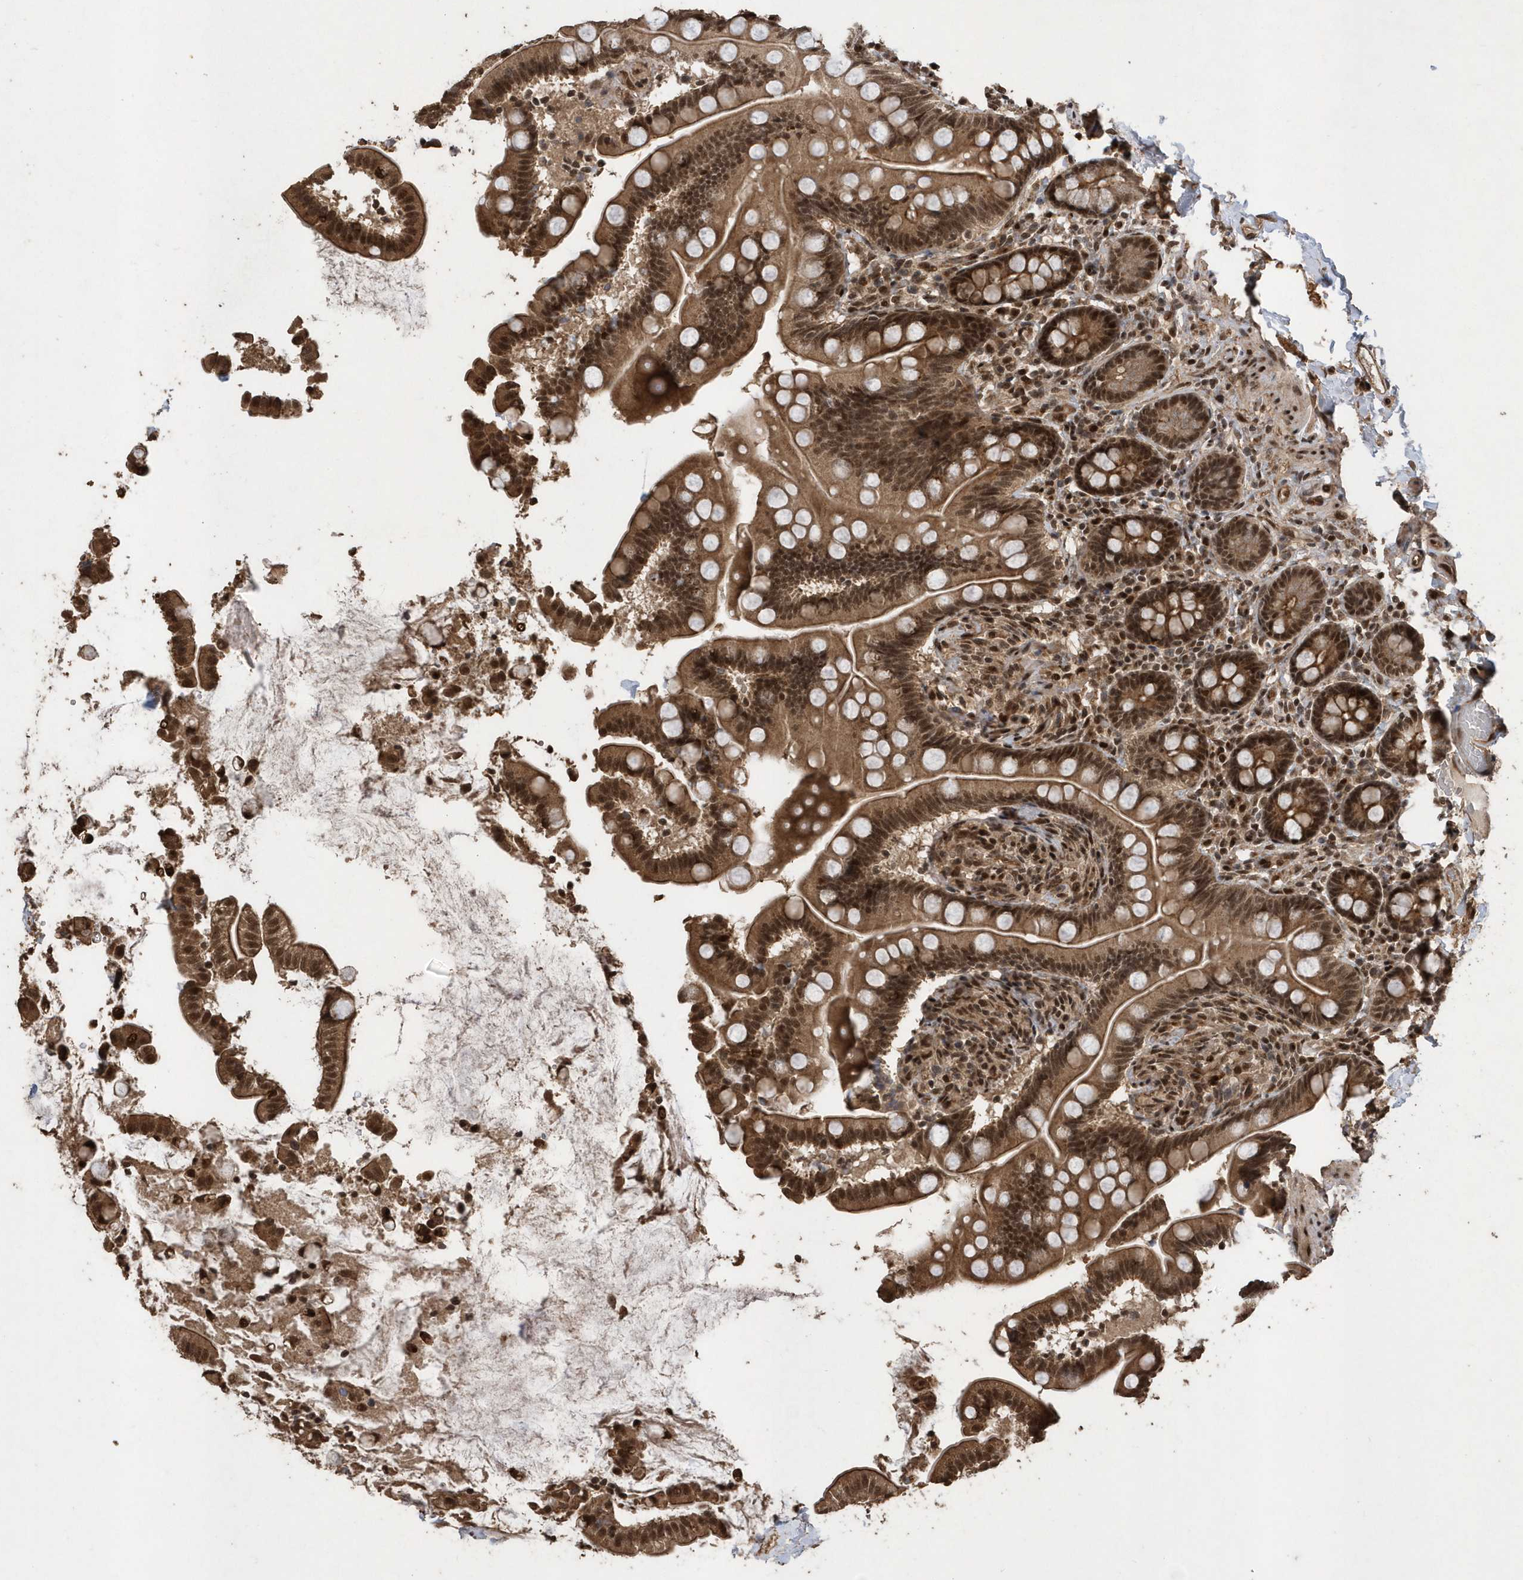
{"staining": {"intensity": "moderate", "quantity": ">75%", "location": "cytoplasmic/membranous,nuclear"}, "tissue": "small intestine", "cell_type": "Glandular cells", "image_type": "normal", "snomed": [{"axis": "morphology", "description": "Normal tissue, NOS"}, {"axis": "topography", "description": "Small intestine"}], "caption": "The histopathology image displays staining of normal small intestine, revealing moderate cytoplasmic/membranous,nuclear protein expression (brown color) within glandular cells.", "gene": "INTS12", "patient": {"sex": "female", "age": 64}}